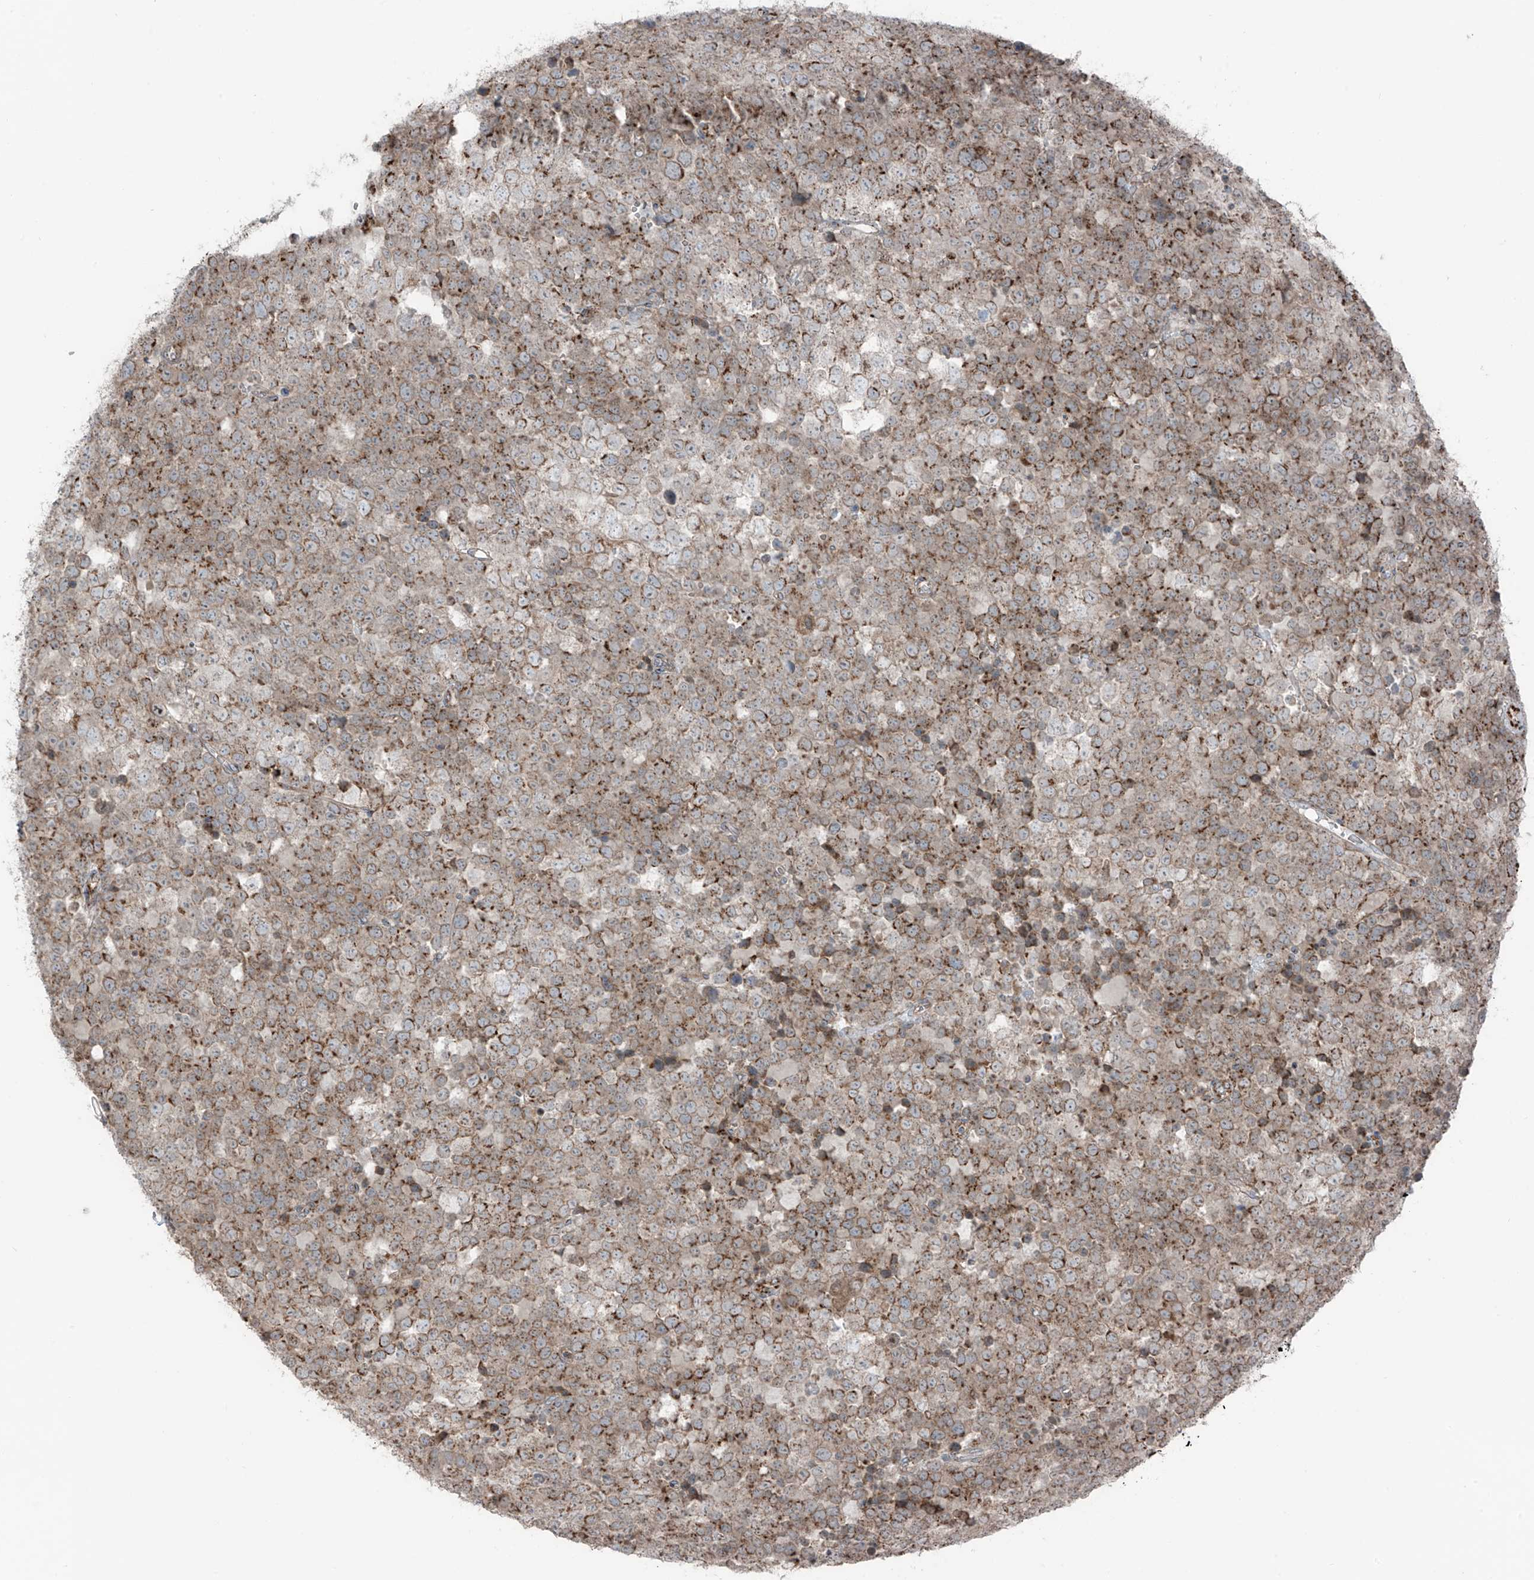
{"staining": {"intensity": "moderate", "quantity": ">75%", "location": "cytoplasmic/membranous"}, "tissue": "testis cancer", "cell_type": "Tumor cells", "image_type": "cancer", "snomed": [{"axis": "morphology", "description": "Seminoma, NOS"}, {"axis": "topography", "description": "Testis"}], "caption": "Moderate cytoplasmic/membranous protein staining is present in about >75% of tumor cells in seminoma (testis).", "gene": "ERLEC1", "patient": {"sex": "male", "age": 71}}